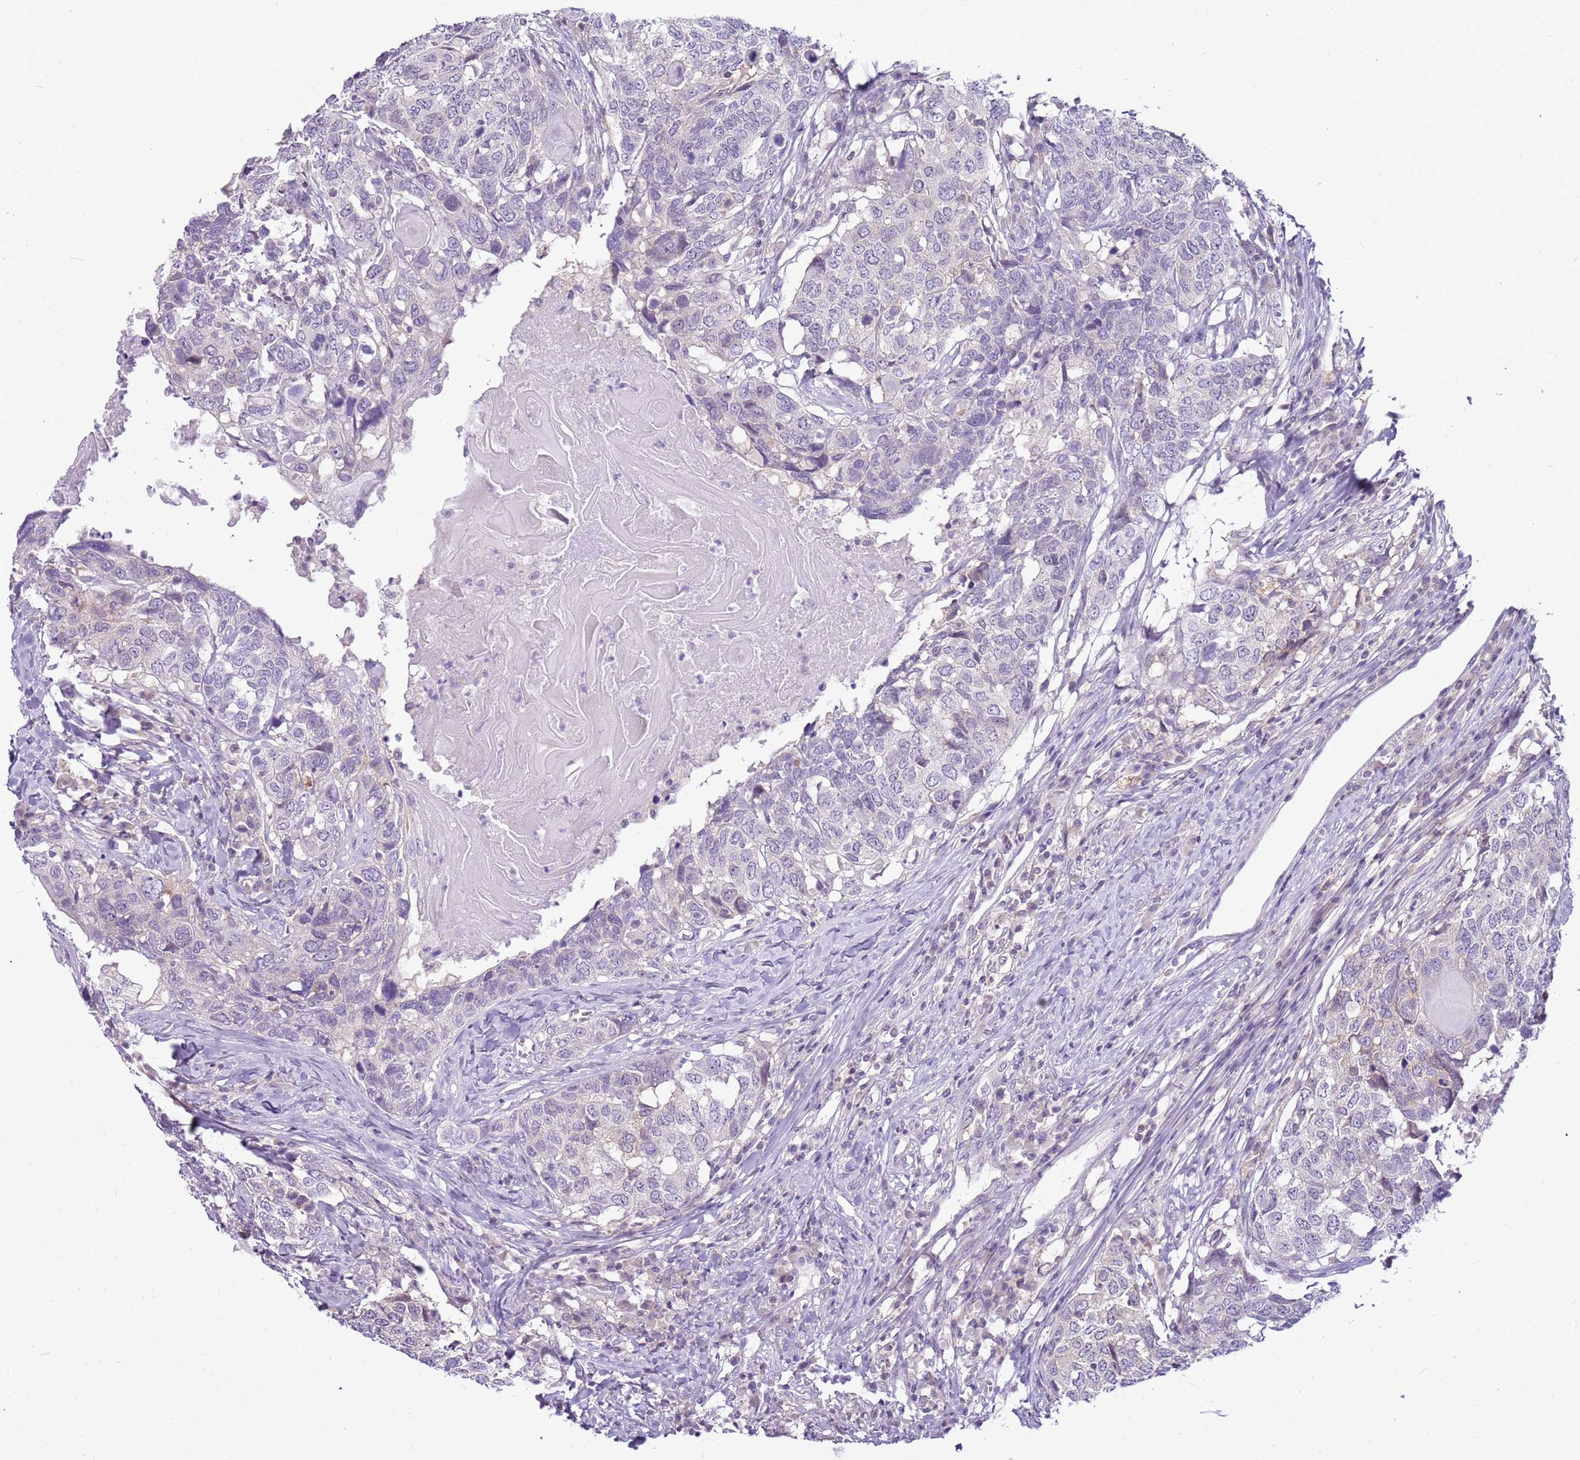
{"staining": {"intensity": "negative", "quantity": "none", "location": "none"}, "tissue": "head and neck cancer", "cell_type": "Tumor cells", "image_type": "cancer", "snomed": [{"axis": "morphology", "description": "Squamous cell carcinoma, NOS"}, {"axis": "topography", "description": "Head-Neck"}], "caption": "Immunohistochemical staining of human squamous cell carcinoma (head and neck) demonstrates no significant positivity in tumor cells.", "gene": "CAPN7", "patient": {"sex": "male", "age": 66}}